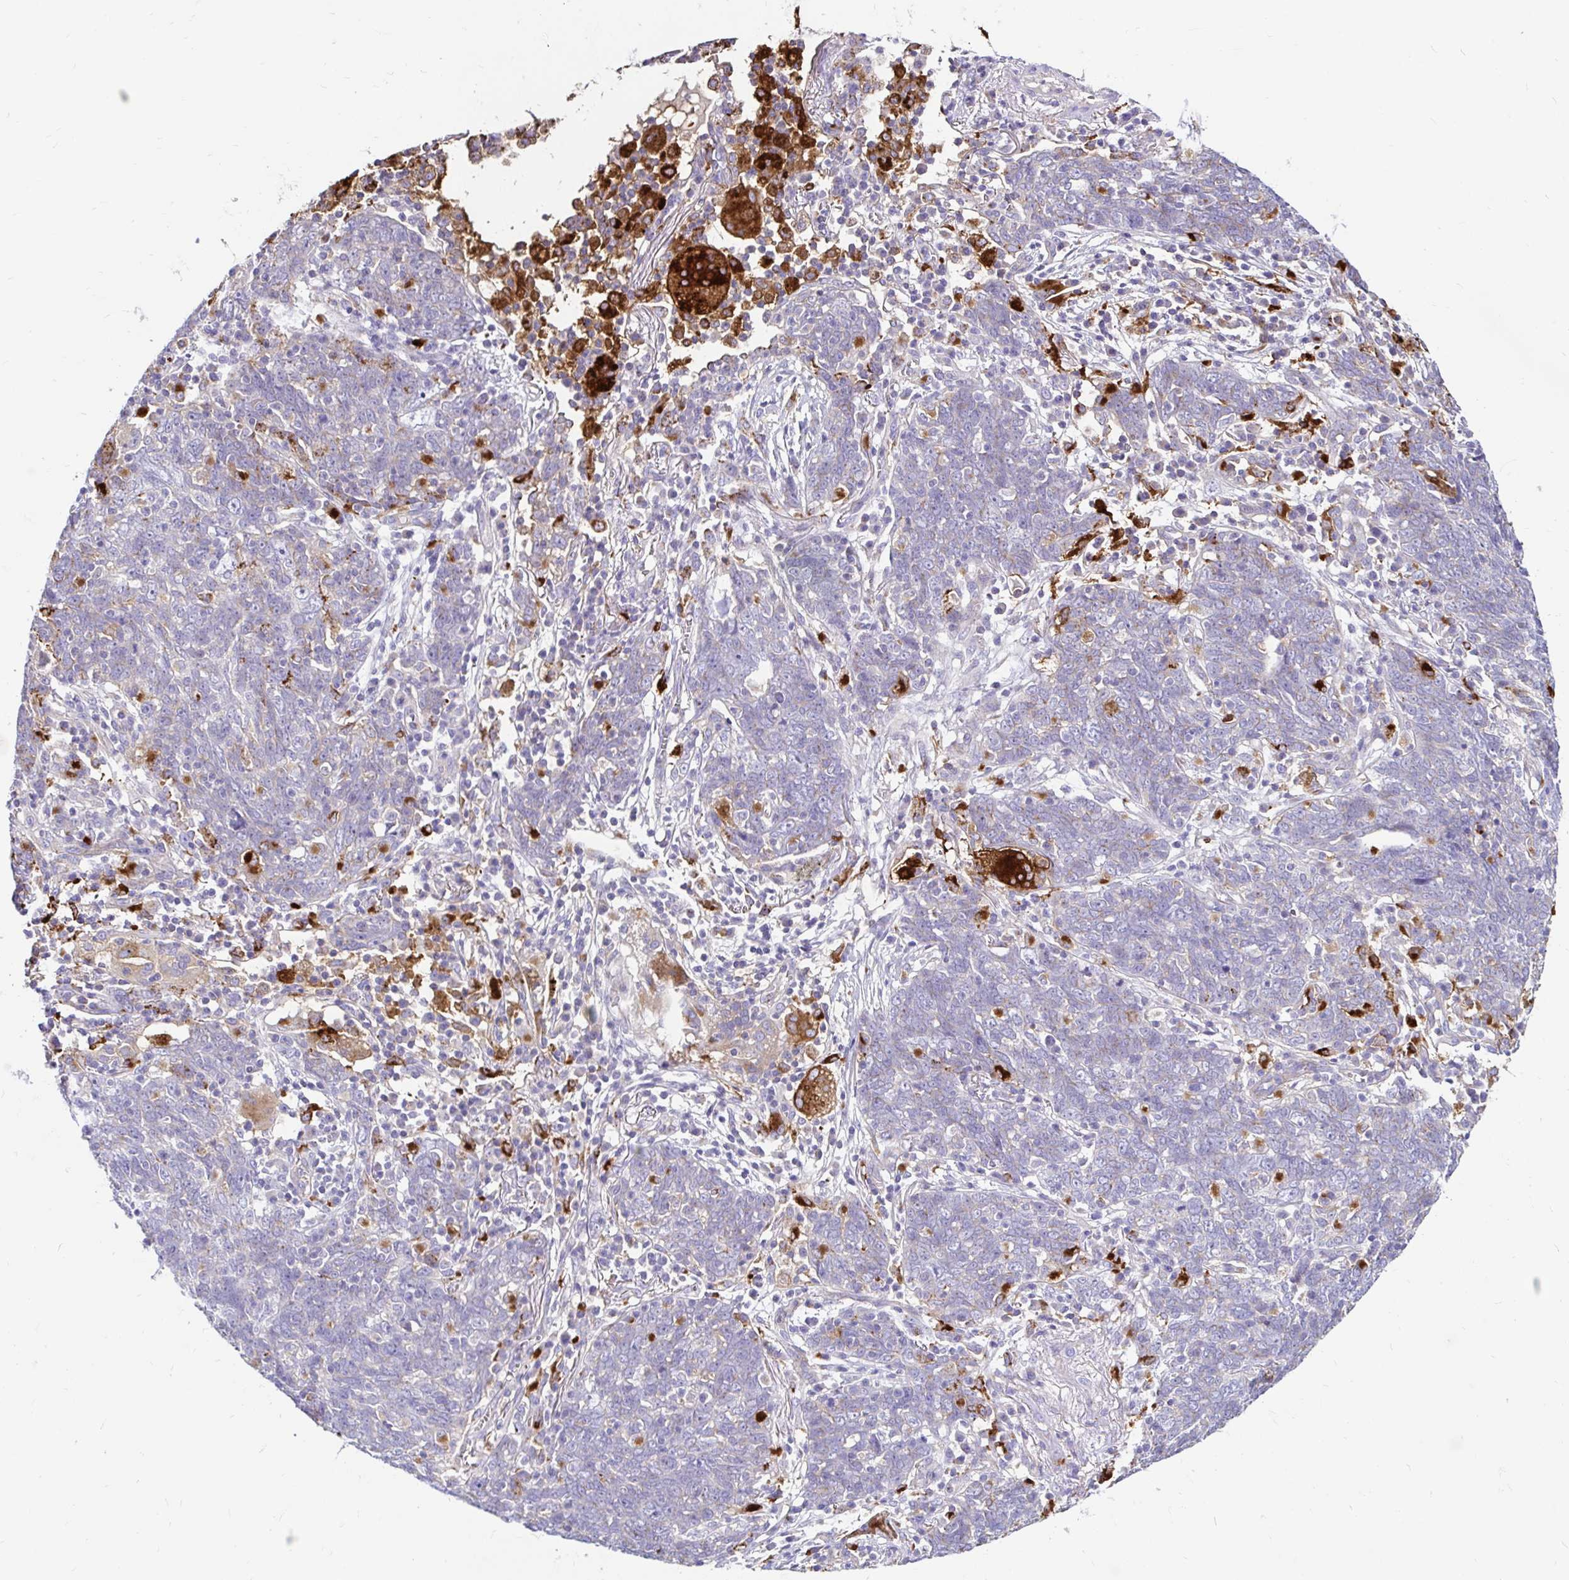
{"staining": {"intensity": "negative", "quantity": "none", "location": "none"}, "tissue": "lung cancer", "cell_type": "Tumor cells", "image_type": "cancer", "snomed": [{"axis": "morphology", "description": "Squamous cell carcinoma, NOS"}, {"axis": "topography", "description": "Lung"}], "caption": "There is no significant positivity in tumor cells of lung cancer (squamous cell carcinoma).", "gene": "FUCA1", "patient": {"sex": "female", "age": 72}}